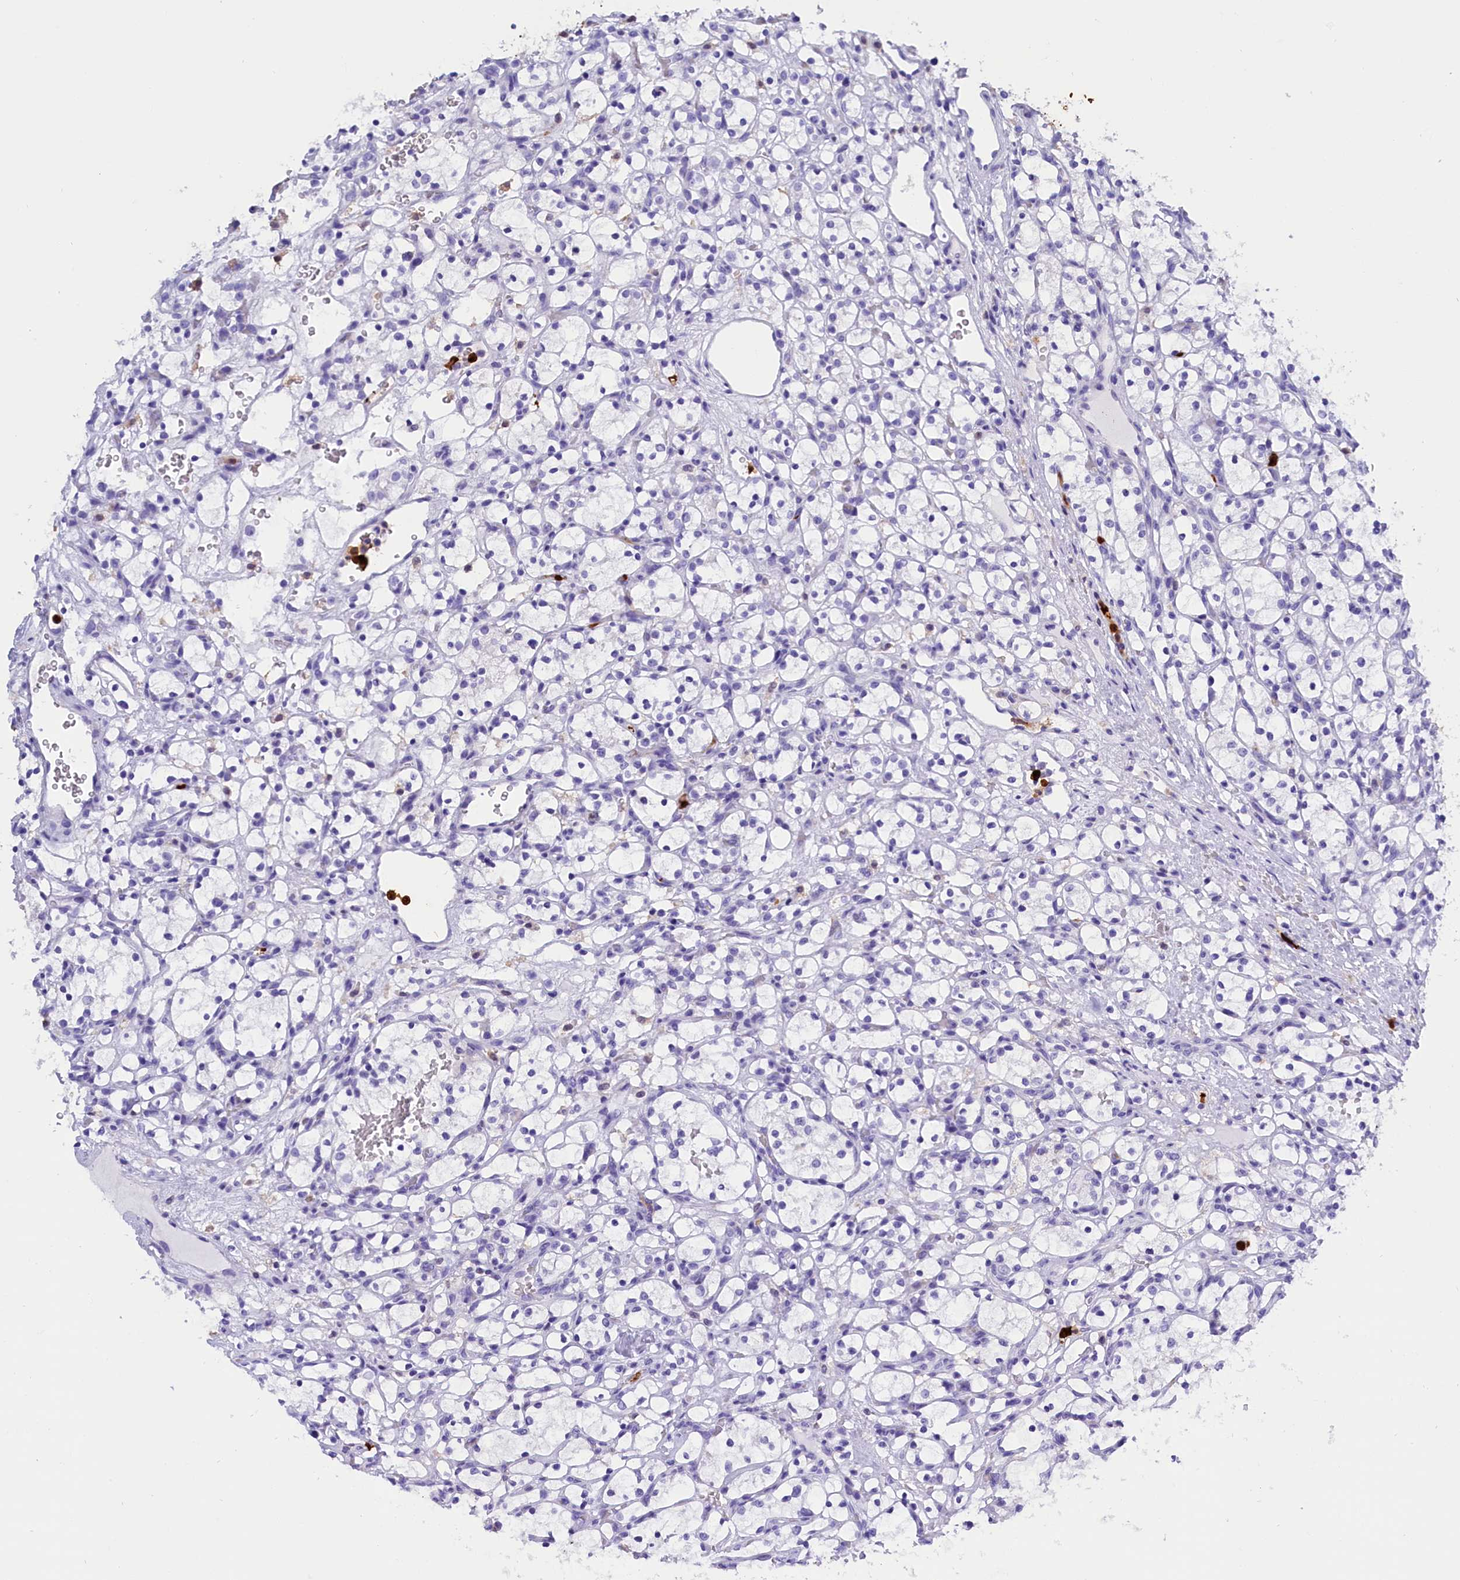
{"staining": {"intensity": "negative", "quantity": "none", "location": "none"}, "tissue": "renal cancer", "cell_type": "Tumor cells", "image_type": "cancer", "snomed": [{"axis": "morphology", "description": "Adenocarcinoma, NOS"}, {"axis": "topography", "description": "Kidney"}], "caption": "This image is of renal cancer (adenocarcinoma) stained with immunohistochemistry (IHC) to label a protein in brown with the nuclei are counter-stained blue. There is no staining in tumor cells.", "gene": "CLC", "patient": {"sex": "female", "age": 69}}